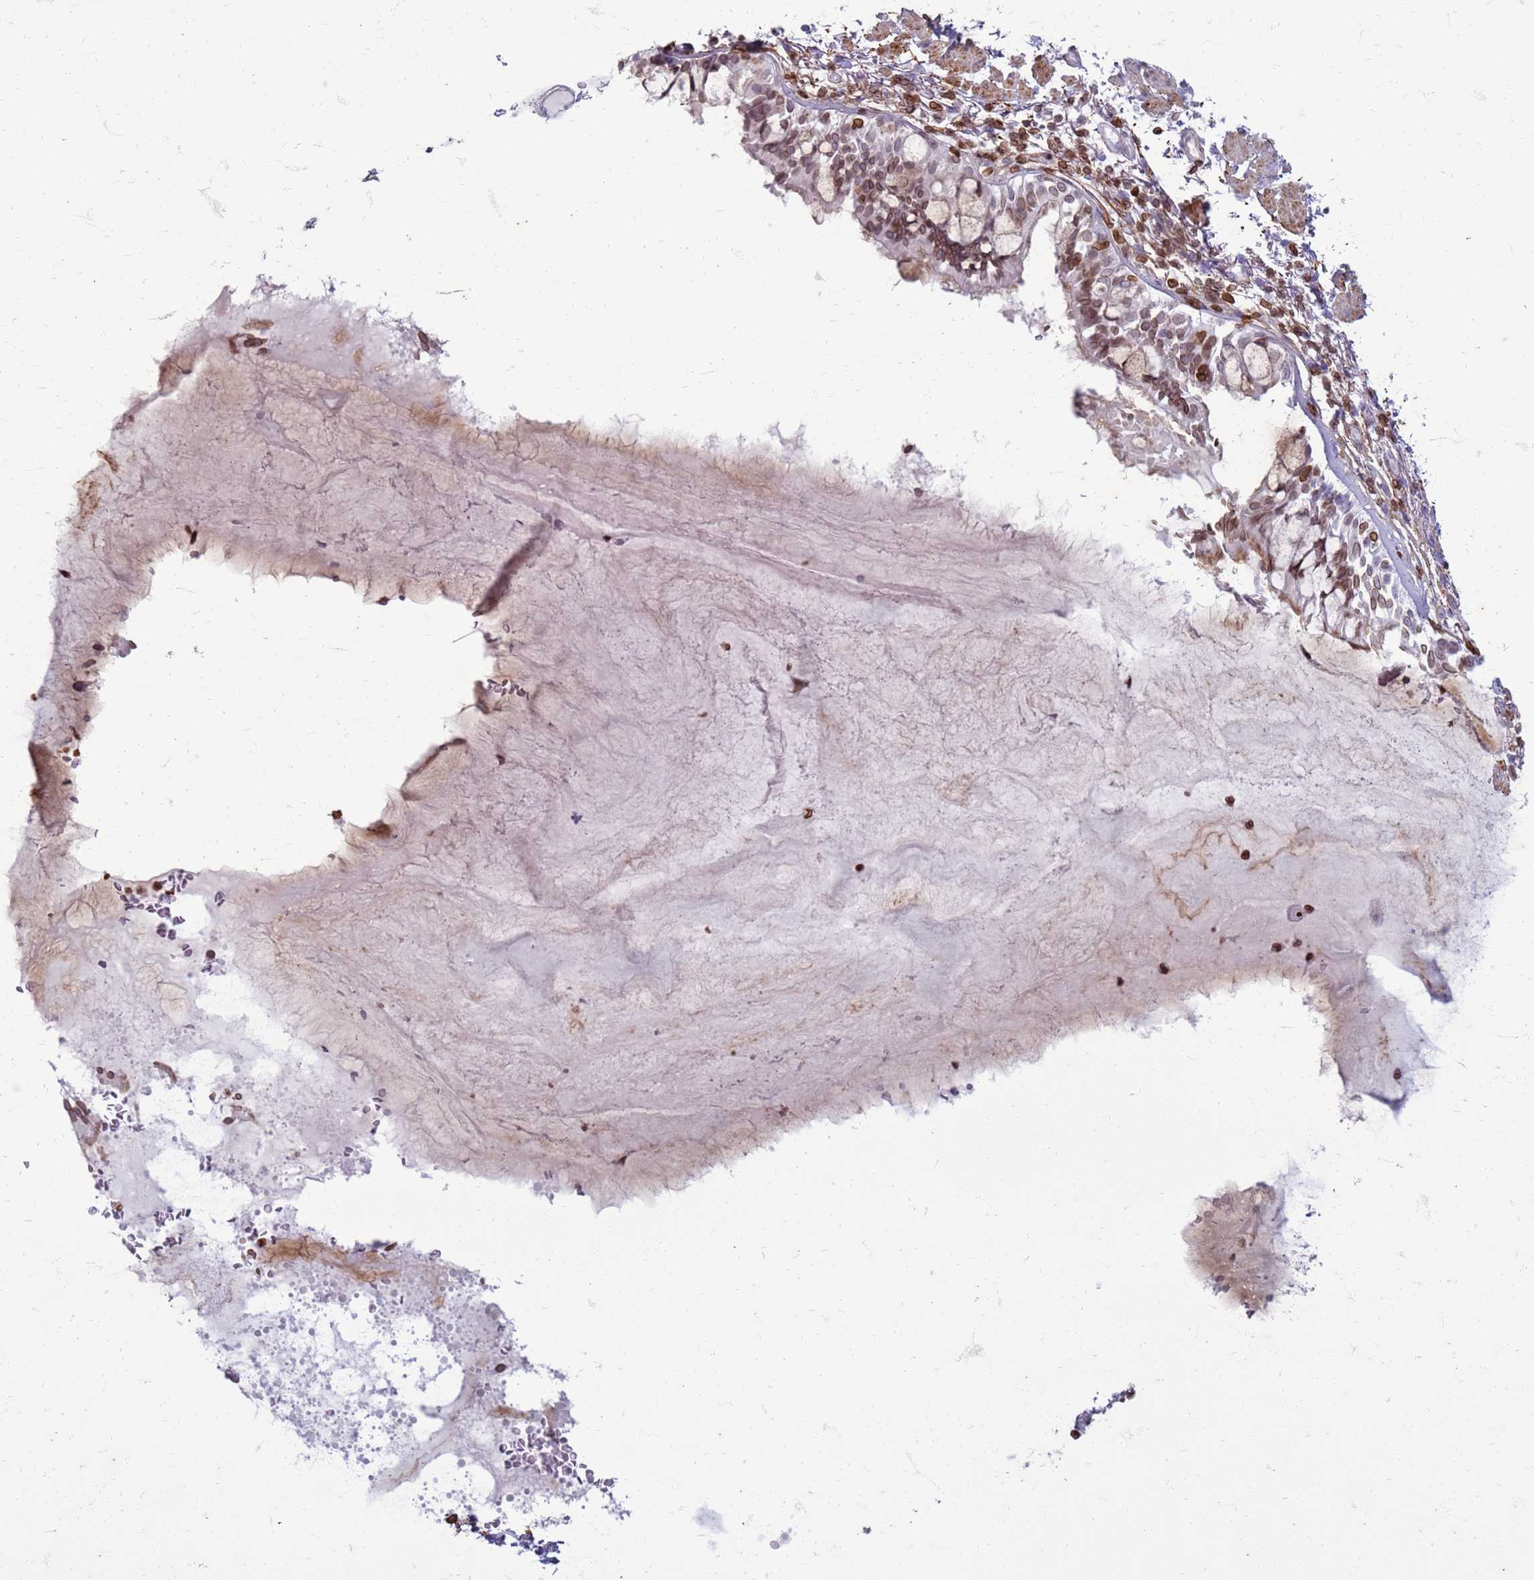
{"staining": {"intensity": "moderate", "quantity": ">75%", "location": "cytoplasmic/membranous,nuclear"}, "tissue": "bronchus", "cell_type": "Respiratory epithelial cells", "image_type": "normal", "snomed": [{"axis": "morphology", "description": "Normal tissue, NOS"}, {"axis": "topography", "description": "Bronchus"}], "caption": "Immunohistochemistry of benign human bronchus exhibits medium levels of moderate cytoplasmic/membranous,nuclear expression in approximately >75% of respiratory epithelial cells. Using DAB (brown) and hematoxylin (blue) stains, captured at high magnification using brightfield microscopy.", "gene": "METTL25B", "patient": {"sex": "male", "age": 70}}